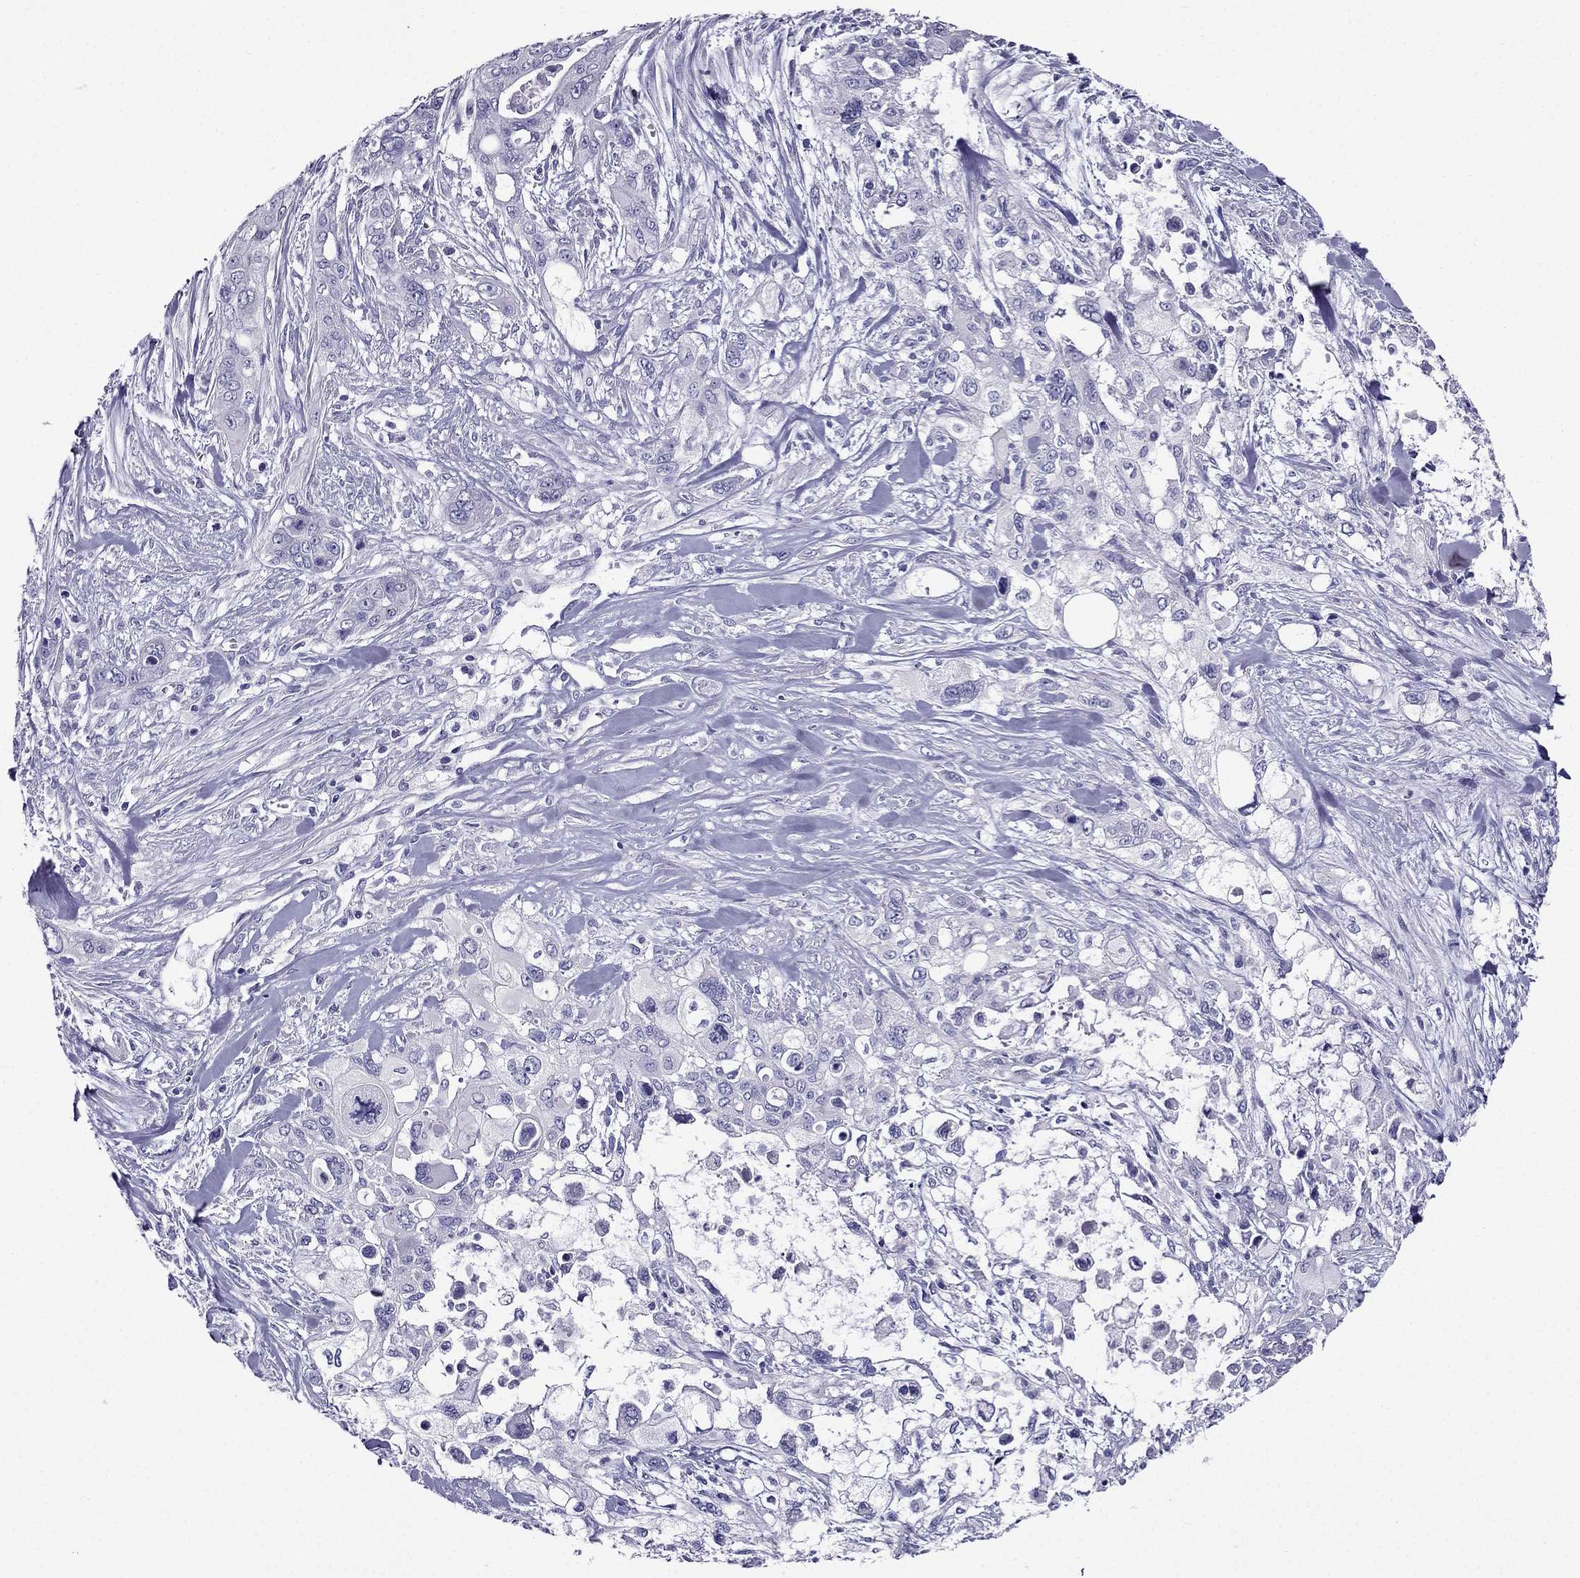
{"staining": {"intensity": "negative", "quantity": "none", "location": "none"}, "tissue": "pancreatic cancer", "cell_type": "Tumor cells", "image_type": "cancer", "snomed": [{"axis": "morphology", "description": "Adenocarcinoma, NOS"}, {"axis": "topography", "description": "Pancreas"}], "caption": "This photomicrograph is of pancreatic adenocarcinoma stained with immunohistochemistry (IHC) to label a protein in brown with the nuclei are counter-stained blue. There is no staining in tumor cells.", "gene": "ZNF541", "patient": {"sex": "male", "age": 47}}